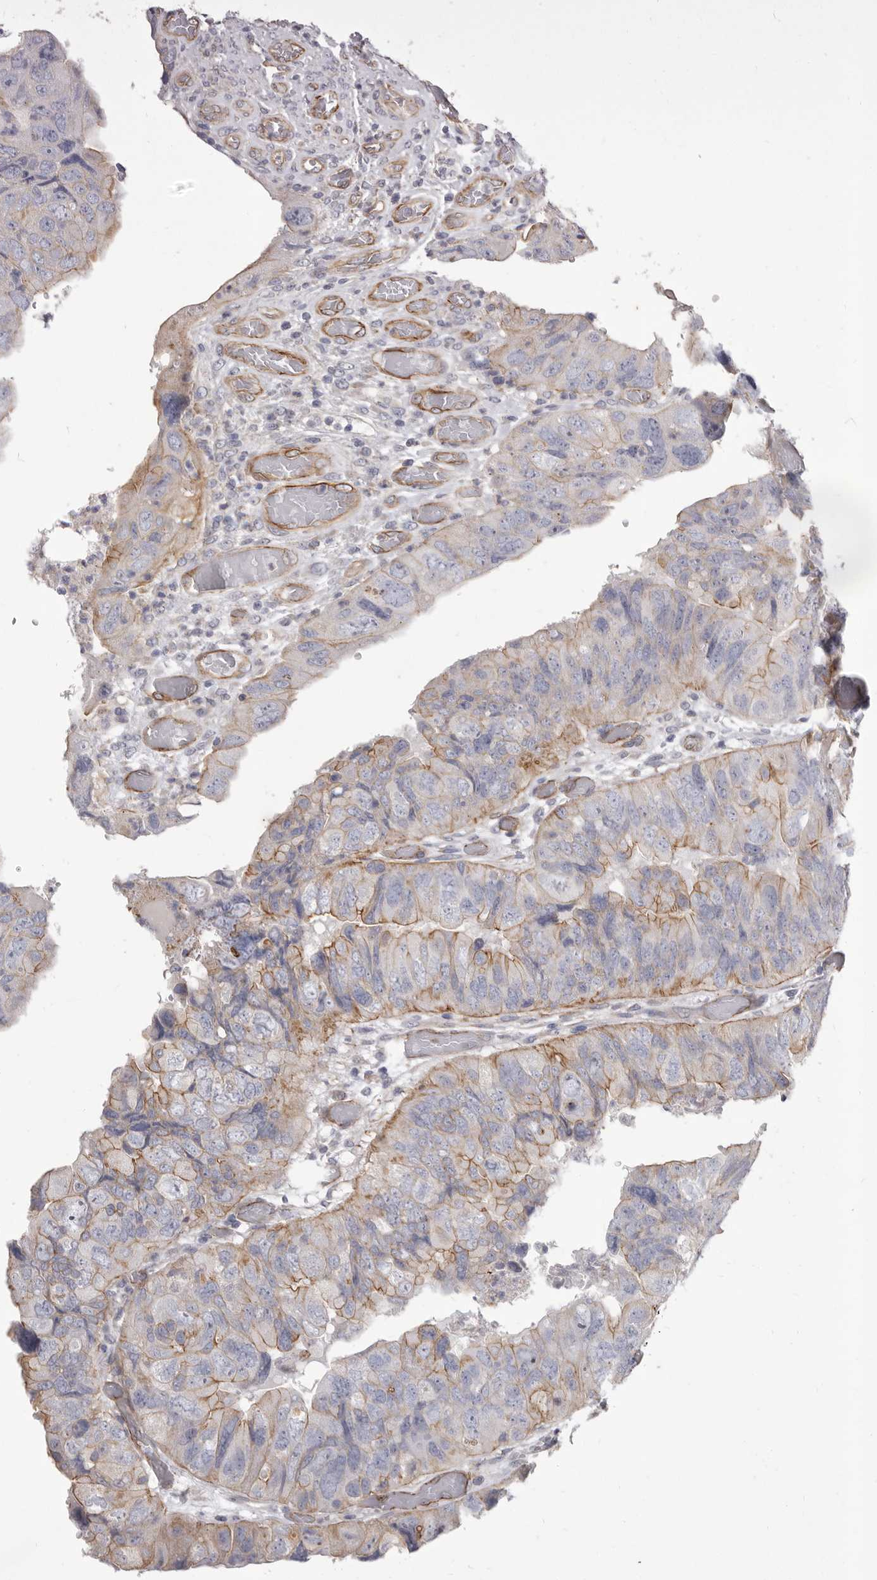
{"staining": {"intensity": "moderate", "quantity": "<25%", "location": "cytoplasmic/membranous"}, "tissue": "colorectal cancer", "cell_type": "Tumor cells", "image_type": "cancer", "snomed": [{"axis": "morphology", "description": "Adenocarcinoma, NOS"}, {"axis": "topography", "description": "Rectum"}], "caption": "About <25% of tumor cells in human colorectal cancer (adenocarcinoma) exhibit moderate cytoplasmic/membranous protein expression as visualized by brown immunohistochemical staining.", "gene": "P2RX6", "patient": {"sex": "male", "age": 63}}